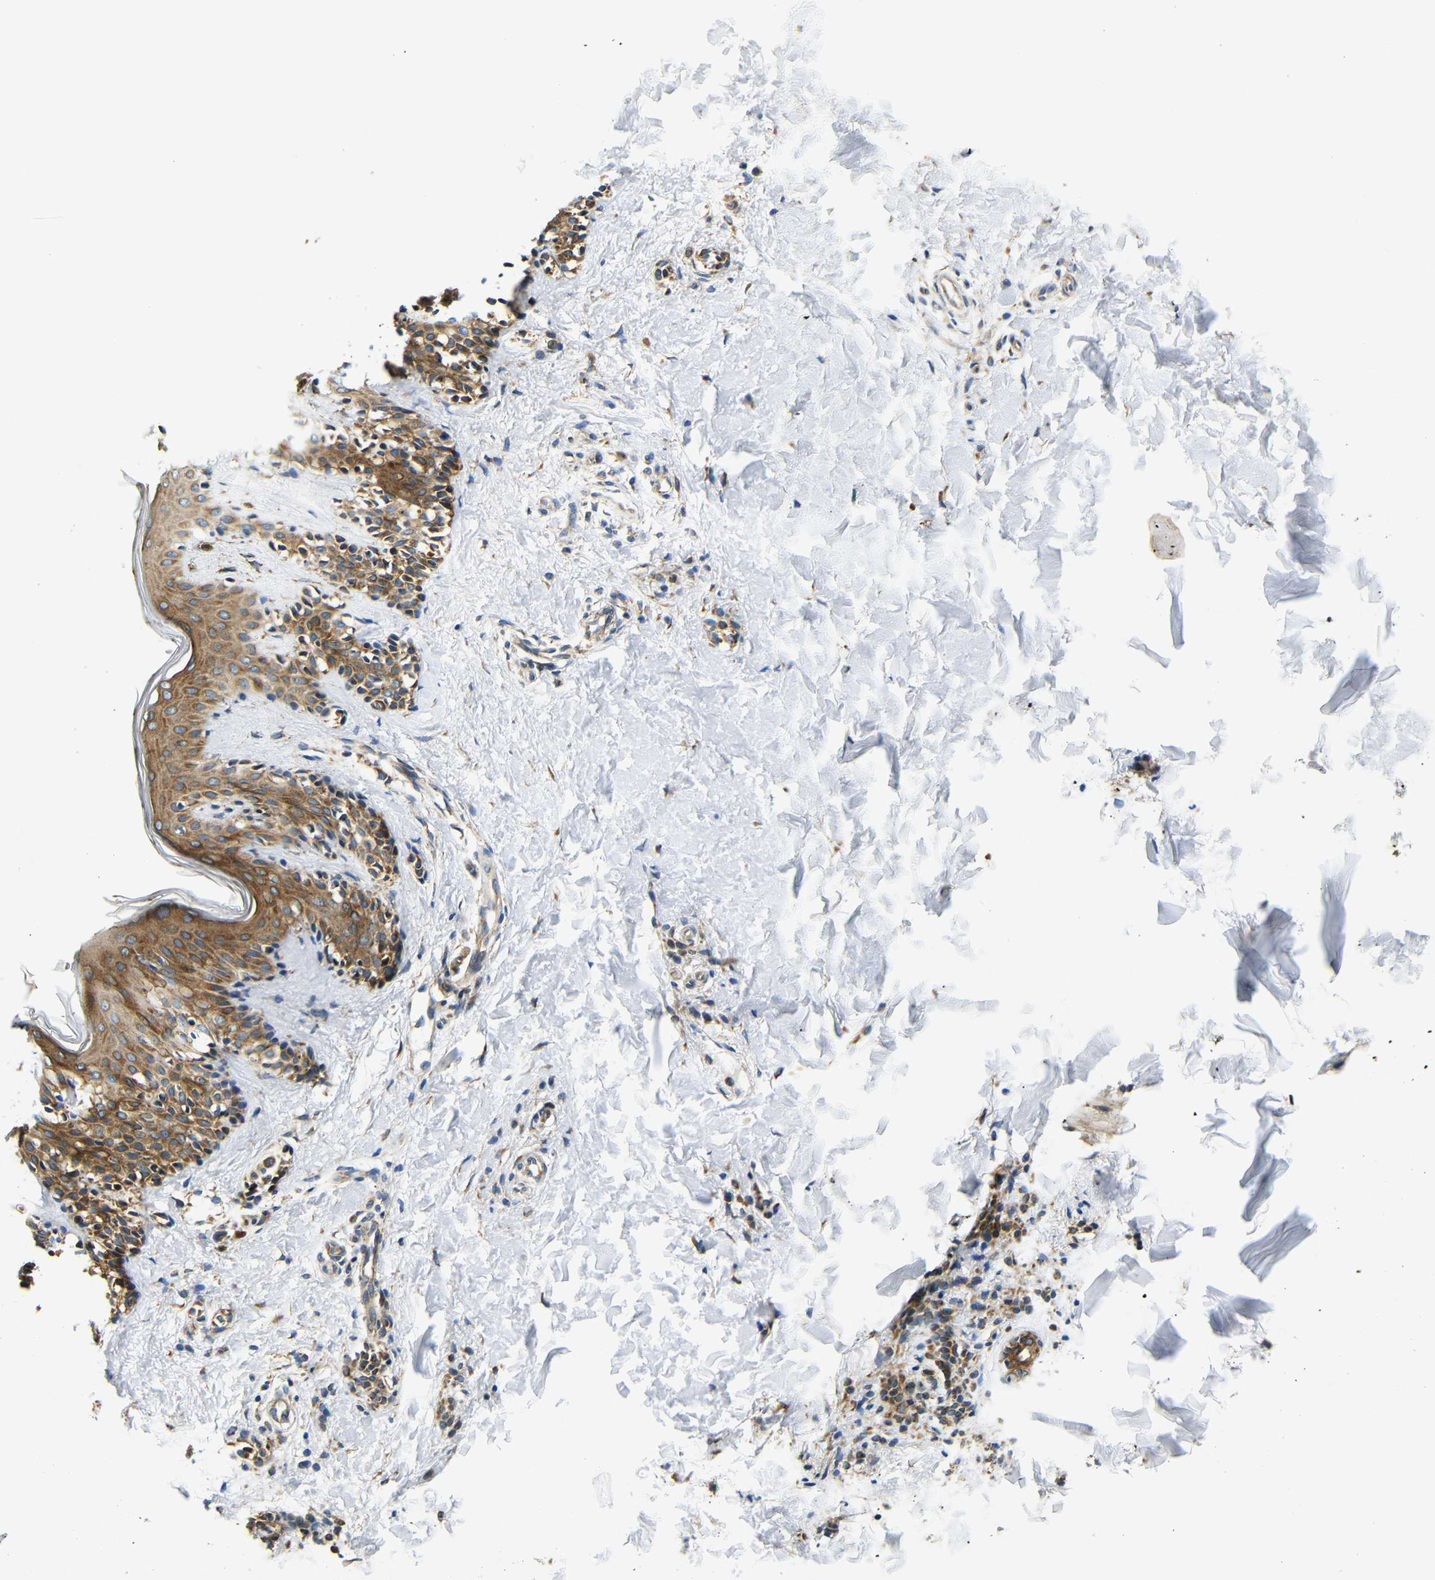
{"staining": {"intensity": "moderate", "quantity": ">75%", "location": "cytoplasmic/membranous"}, "tissue": "skin", "cell_type": "Fibroblasts", "image_type": "normal", "snomed": [{"axis": "morphology", "description": "Normal tissue, NOS"}, {"axis": "topography", "description": "Skin"}], "caption": "Fibroblasts show moderate cytoplasmic/membranous expression in about >75% of cells in benign skin.", "gene": "VAPB", "patient": {"sex": "male", "age": 16}}